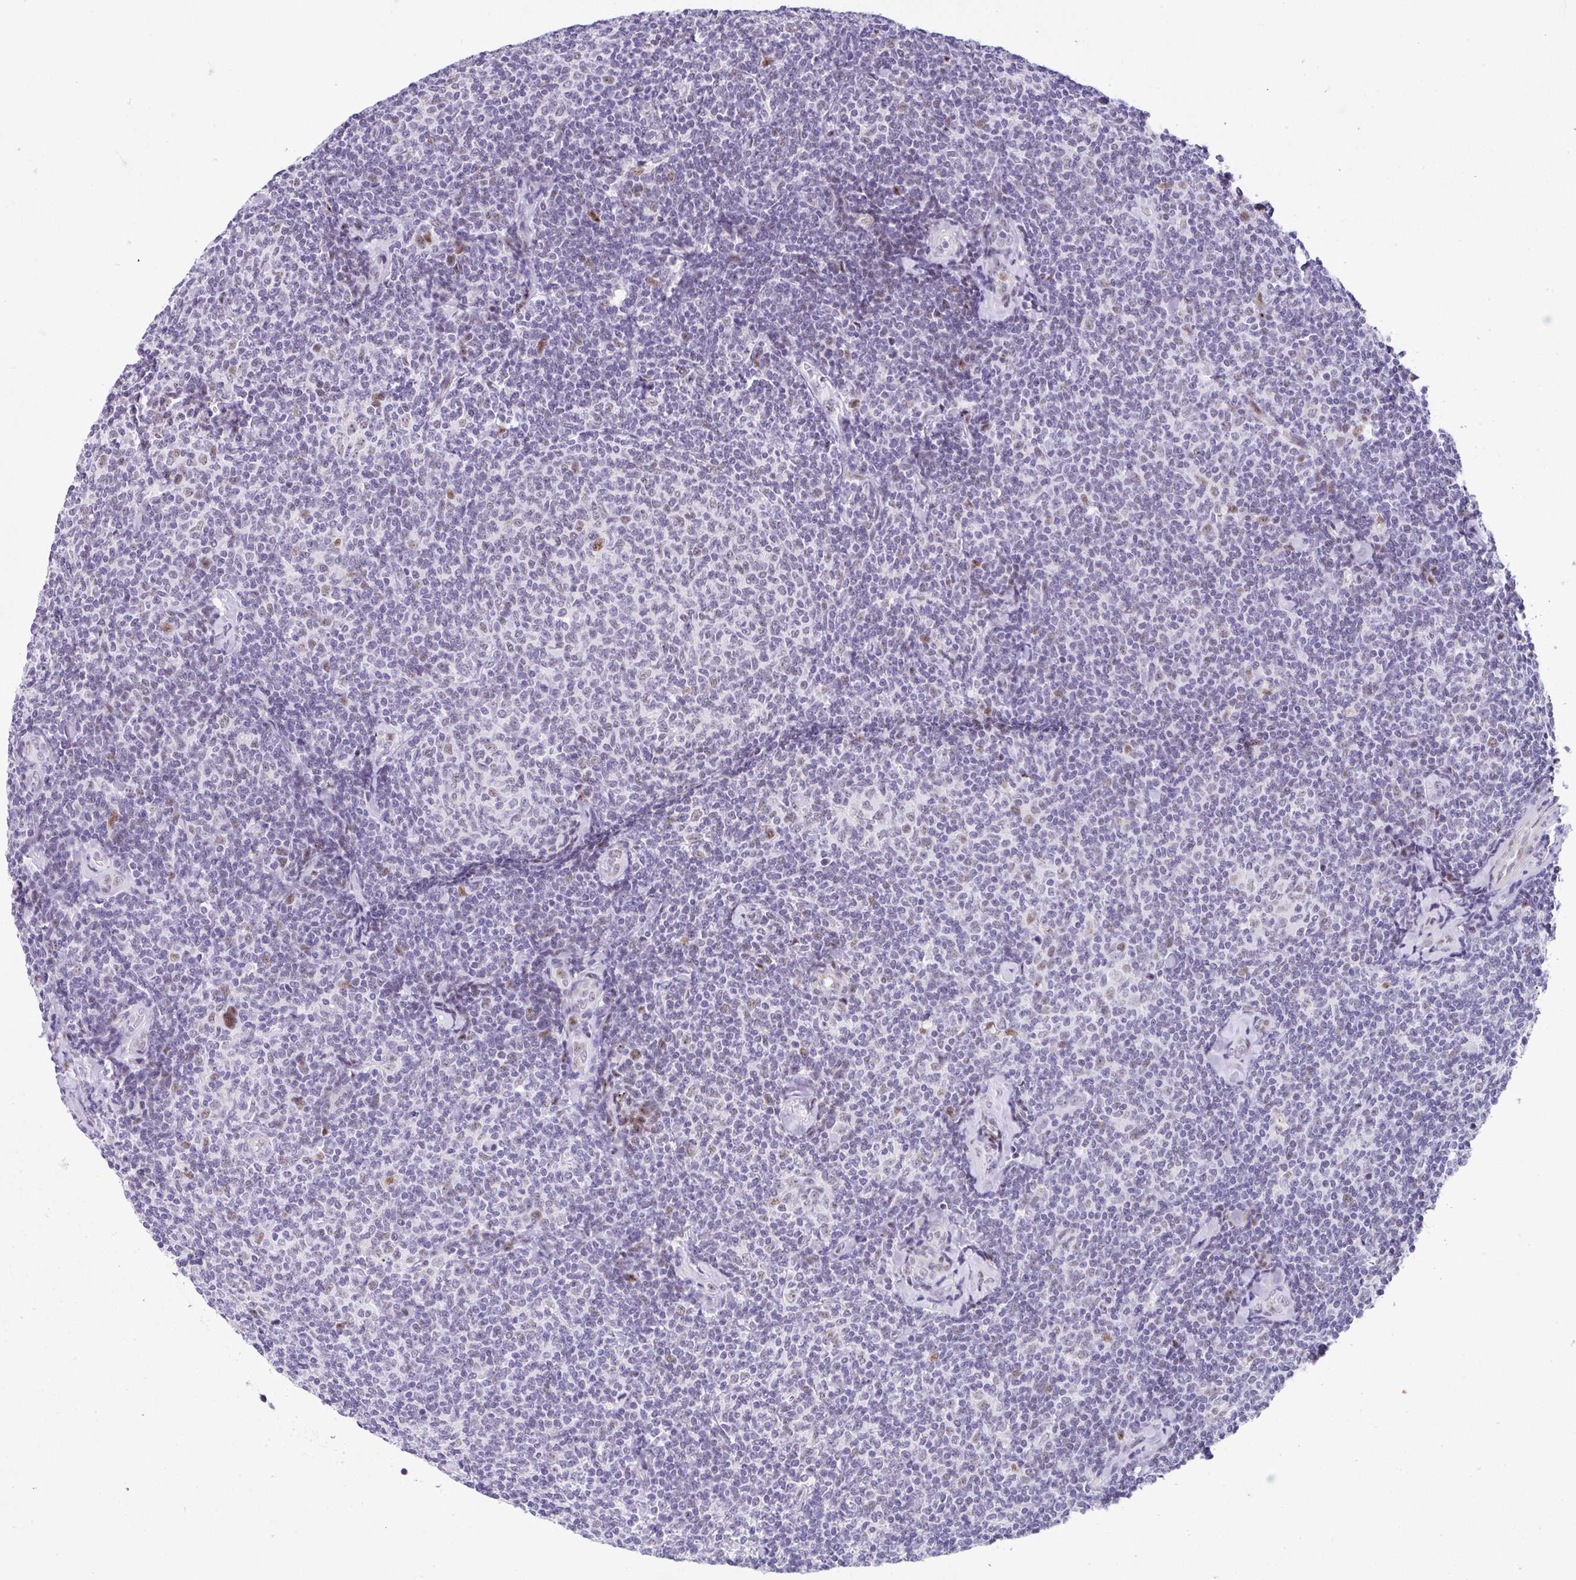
{"staining": {"intensity": "moderate", "quantity": "<25%", "location": "nuclear"}, "tissue": "lymphoma", "cell_type": "Tumor cells", "image_type": "cancer", "snomed": [{"axis": "morphology", "description": "Malignant lymphoma, non-Hodgkin's type, Low grade"}, {"axis": "topography", "description": "Lymph node"}], "caption": "A low amount of moderate nuclear positivity is seen in approximately <25% of tumor cells in lymphoma tissue.", "gene": "NR1D2", "patient": {"sex": "female", "age": 56}}